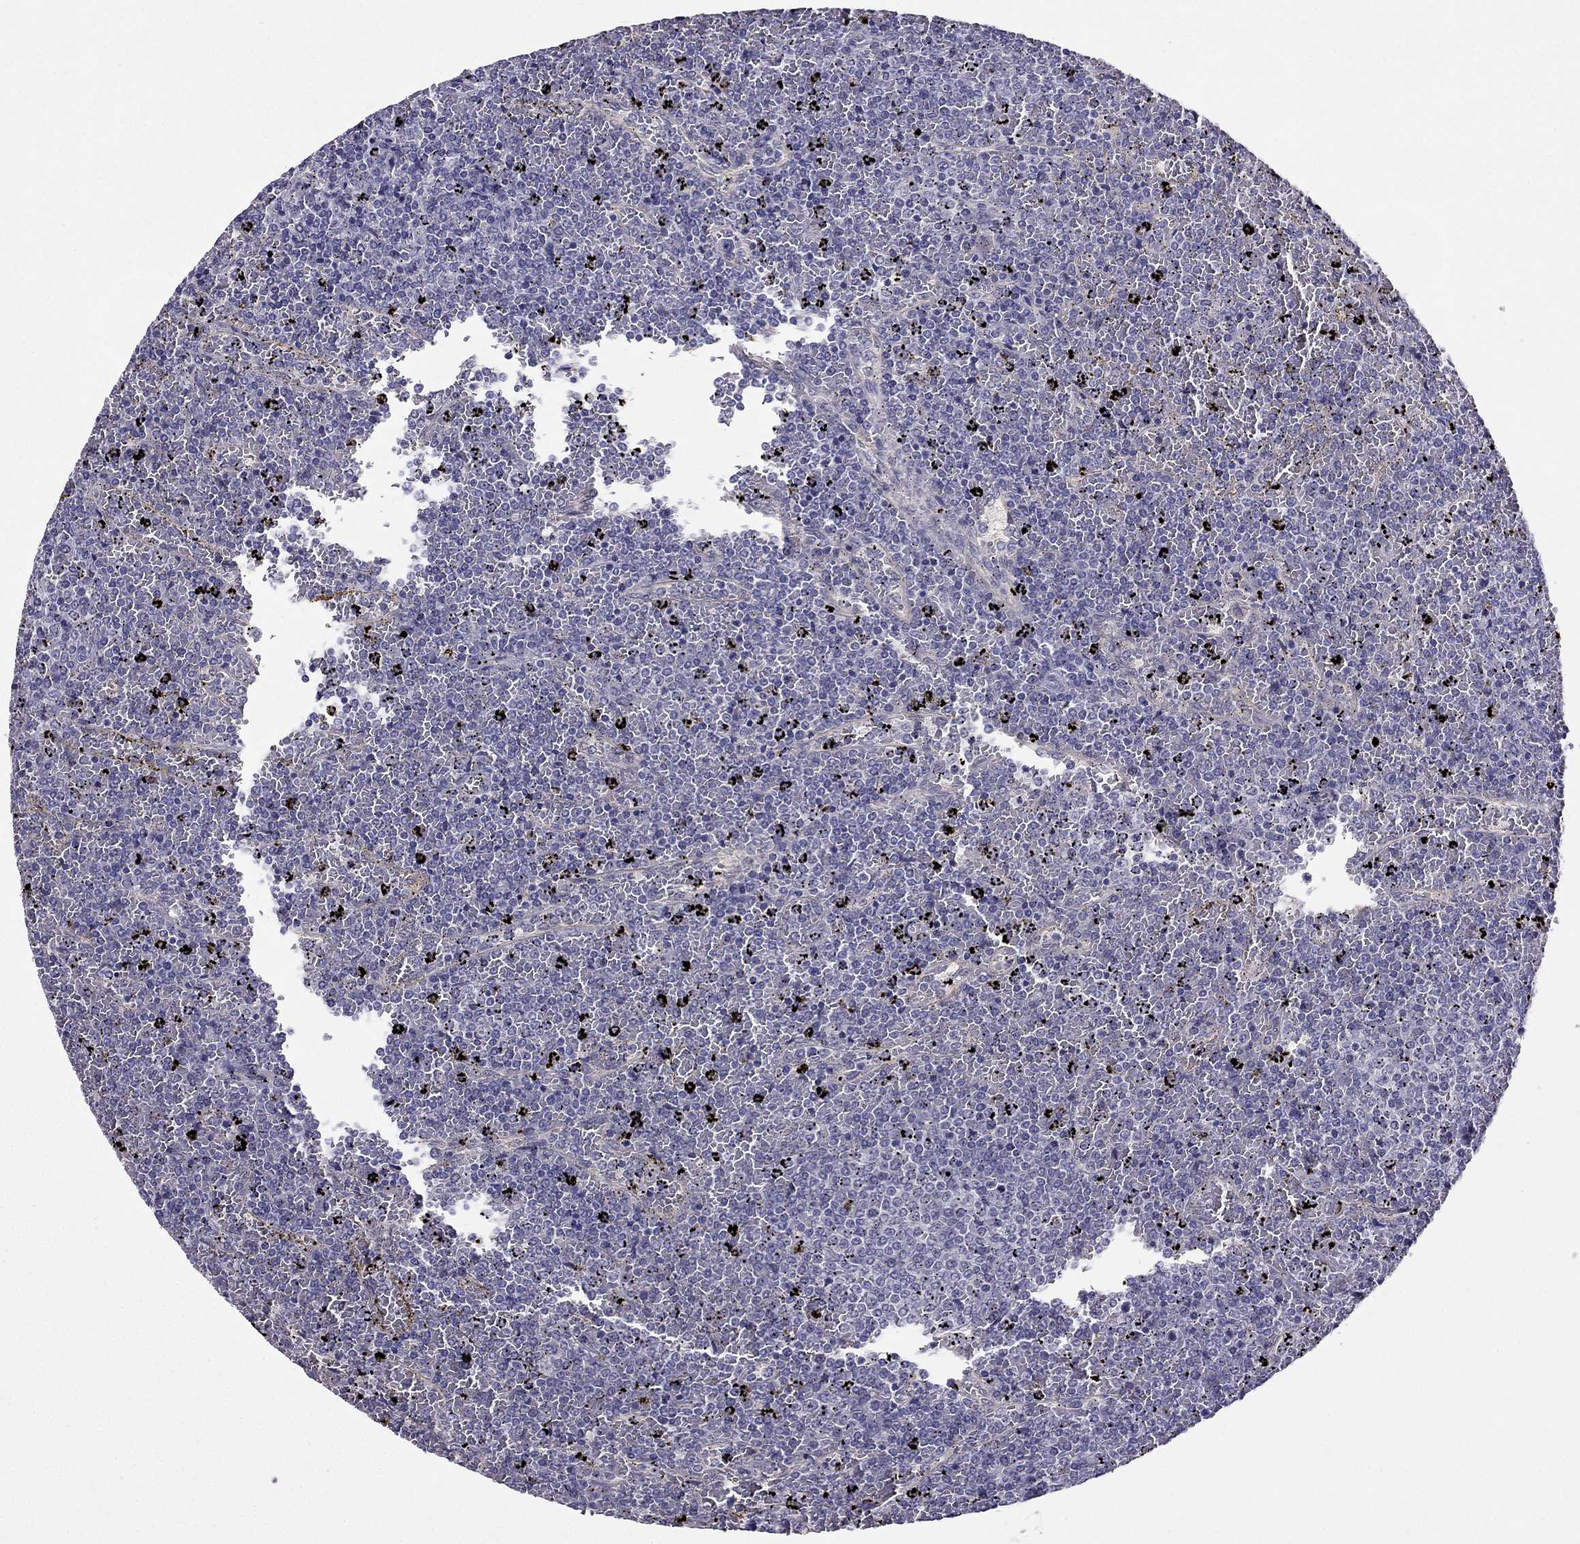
{"staining": {"intensity": "negative", "quantity": "none", "location": "none"}, "tissue": "lymphoma", "cell_type": "Tumor cells", "image_type": "cancer", "snomed": [{"axis": "morphology", "description": "Malignant lymphoma, non-Hodgkin's type, Low grade"}, {"axis": "topography", "description": "Spleen"}], "caption": "Tumor cells are negative for protein expression in human lymphoma.", "gene": "DUSP15", "patient": {"sex": "female", "age": 77}}